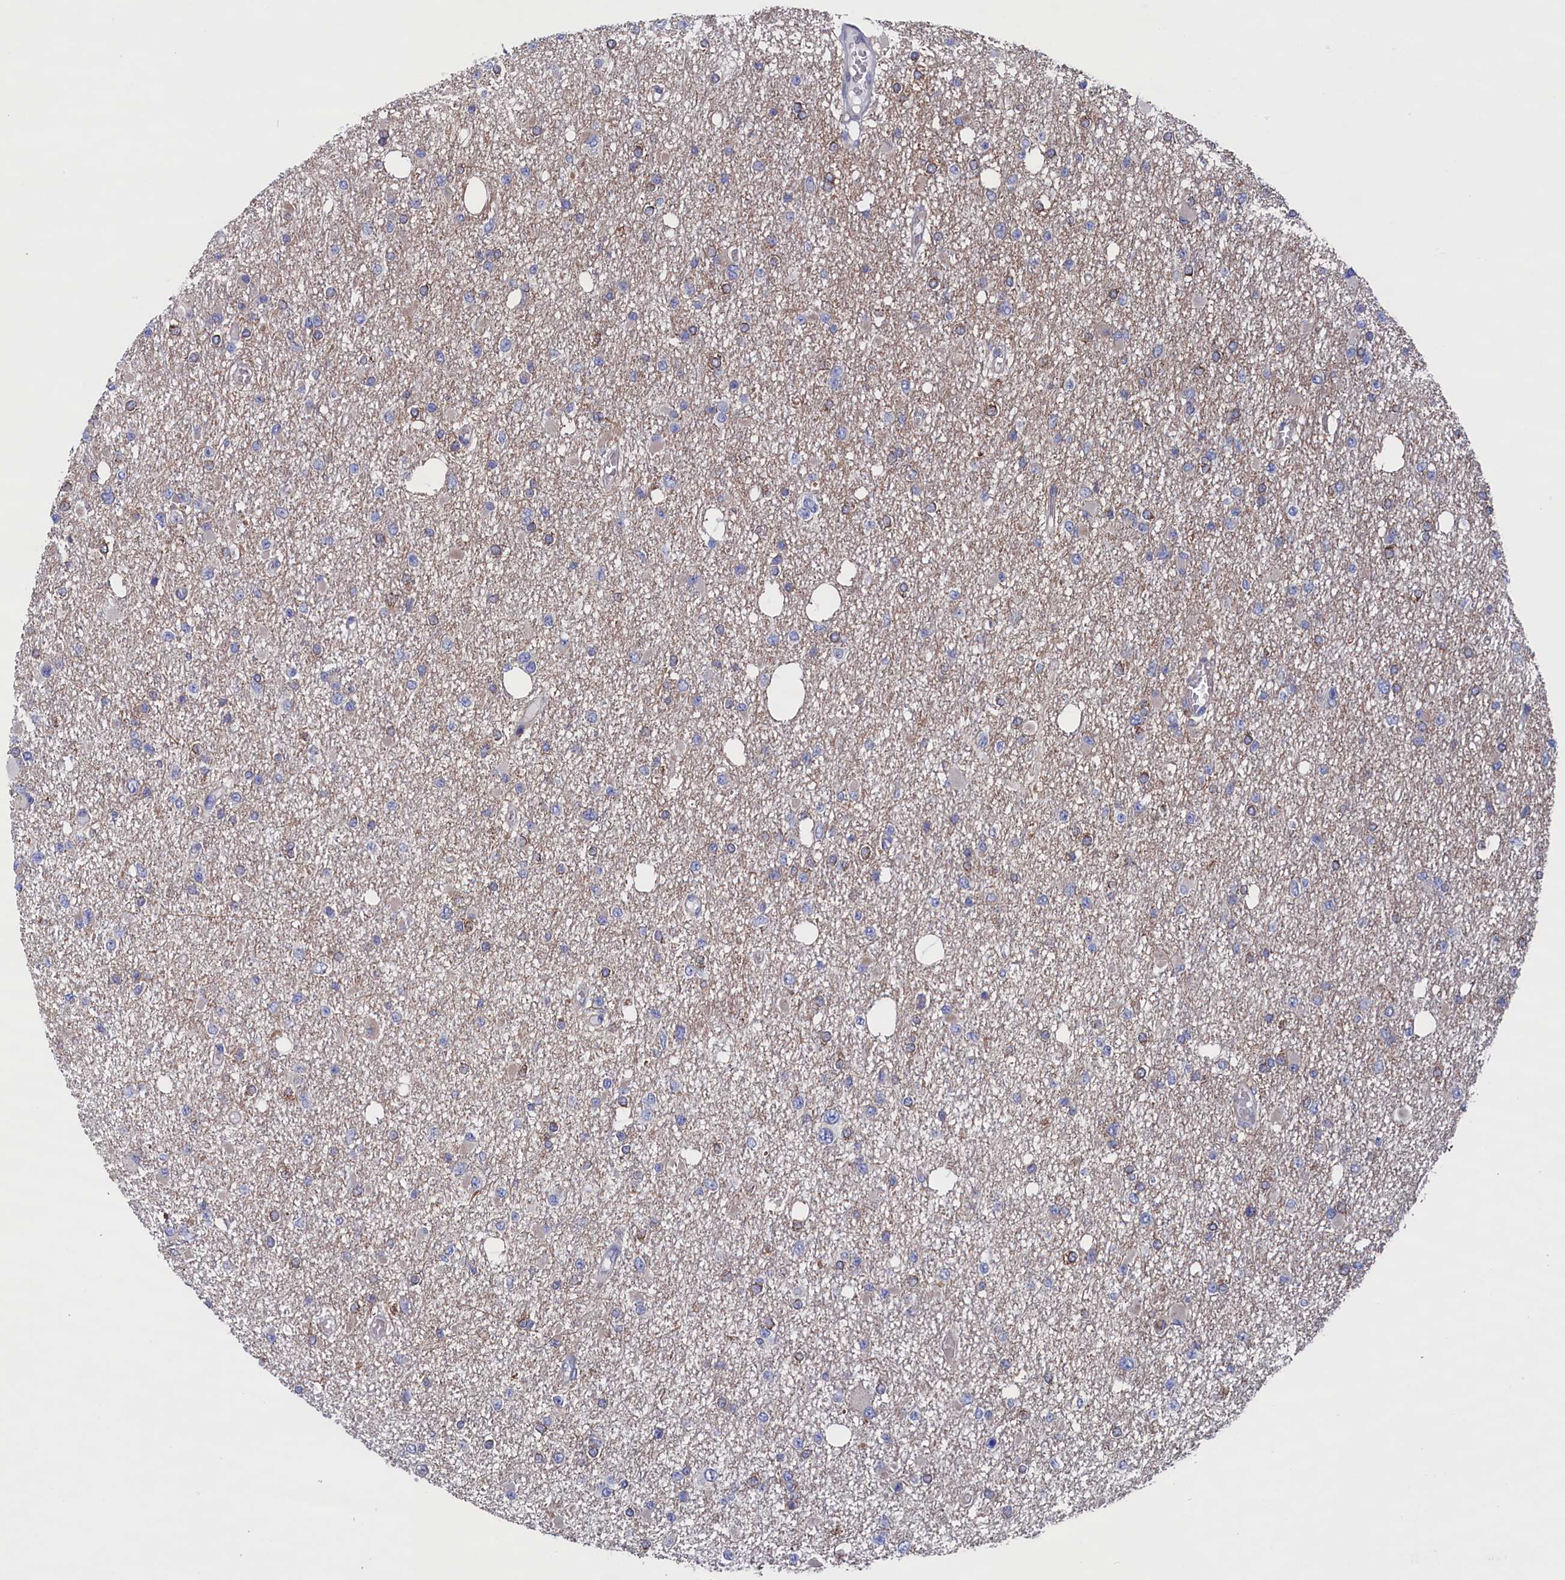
{"staining": {"intensity": "negative", "quantity": "none", "location": "none"}, "tissue": "glioma", "cell_type": "Tumor cells", "image_type": "cancer", "snomed": [{"axis": "morphology", "description": "Glioma, malignant, Low grade"}, {"axis": "topography", "description": "Brain"}], "caption": "Photomicrograph shows no protein positivity in tumor cells of glioma tissue. Nuclei are stained in blue.", "gene": "SPATA13", "patient": {"sex": "female", "age": 22}}